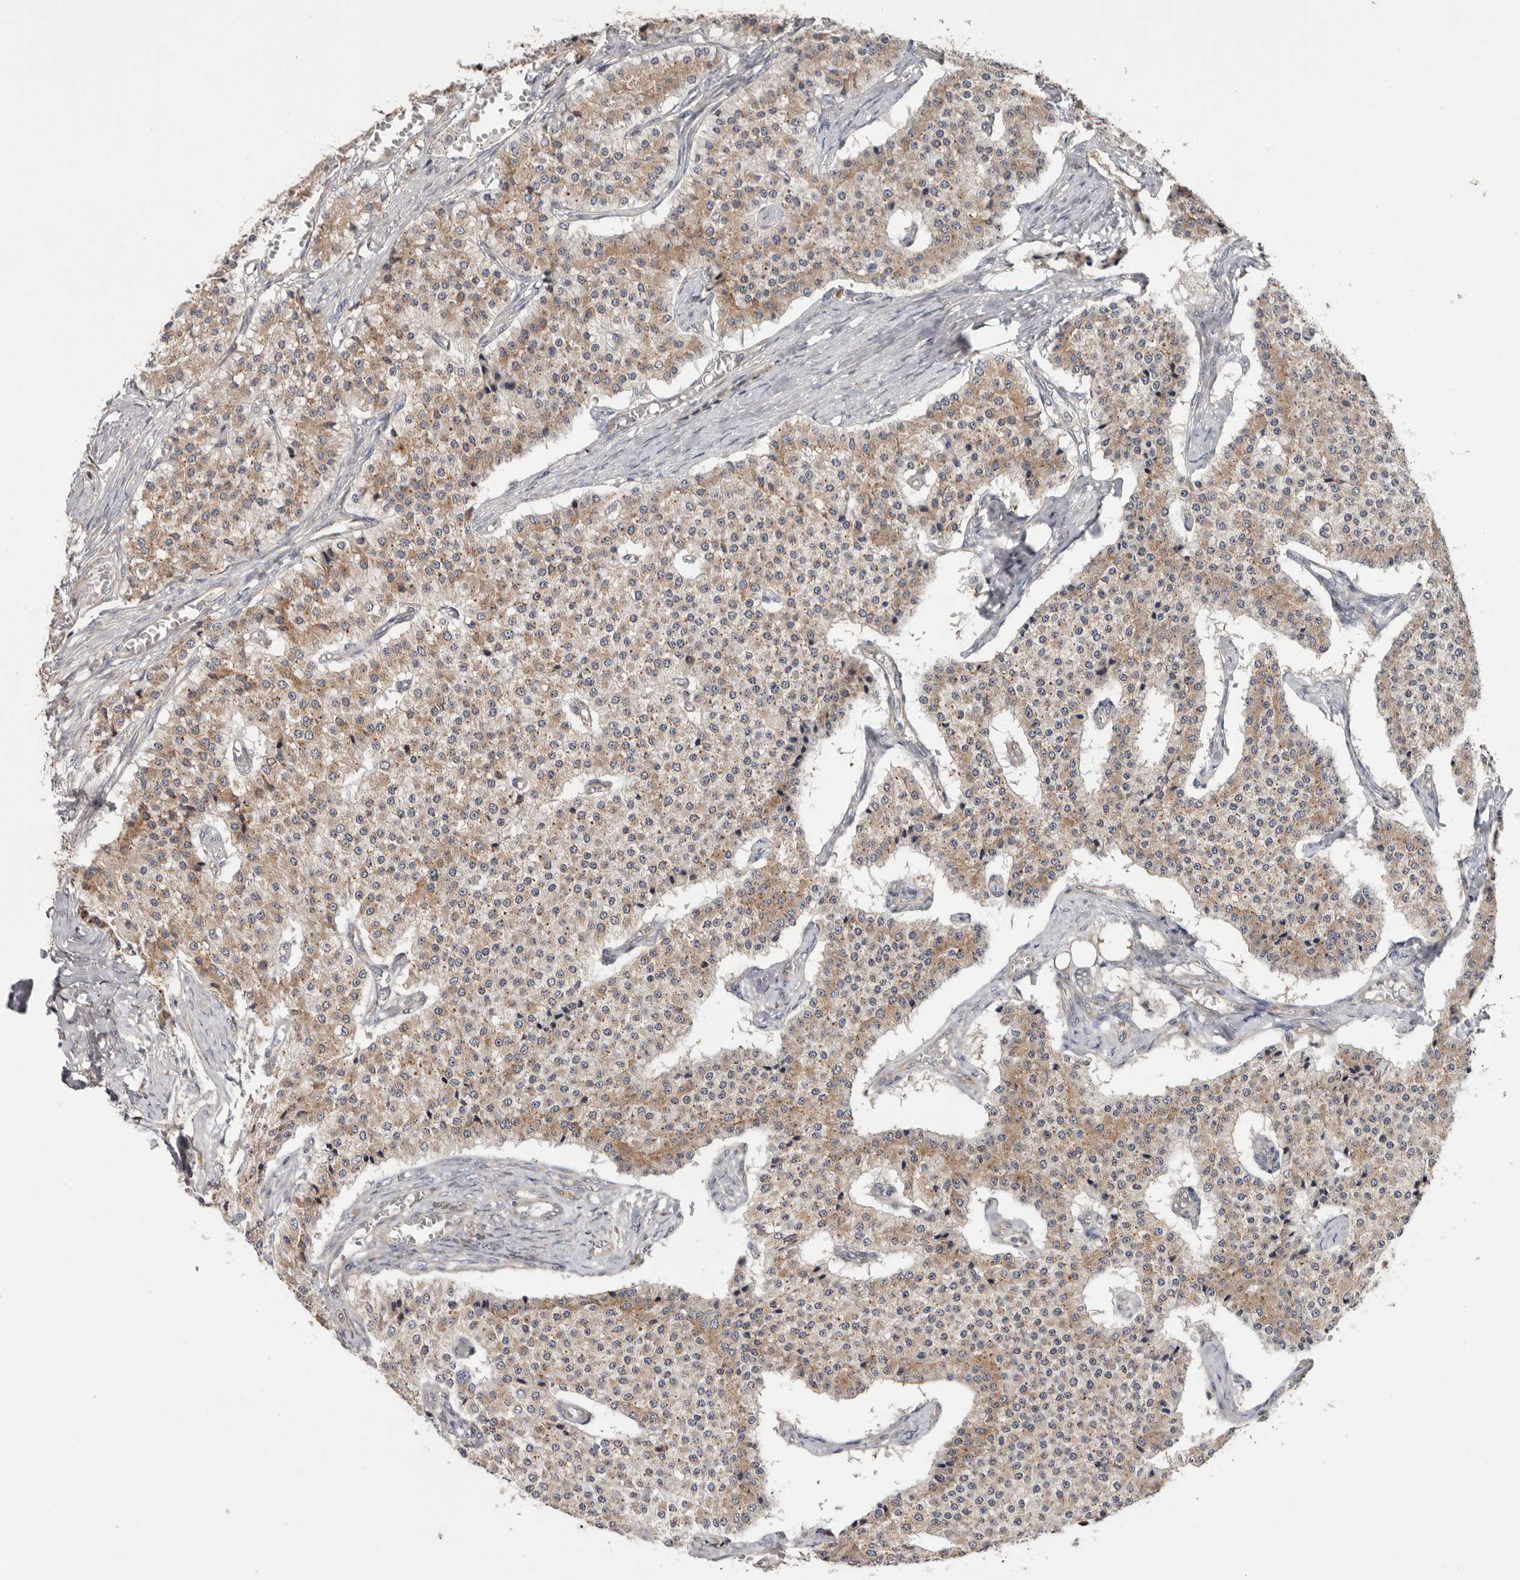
{"staining": {"intensity": "weak", "quantity": ">75%", "location": "cytoplasmic/membranous"}, "tissue": "carcinoid", "cell_type": "Tumor cells", "image_type": "cancer", "snomed": [{"axis": "morphology", "description": "Carcinoid, malignant, NOS"}, {"axis": "topography", "description": "Colon"}], "caption": "IHC of human carcinoid shows low levels of weak cytoplasmic/membranous expression in approximately >75% of tumor cells. The staining was performed using DAB, with brown indicating positive protein expression. Nuclei are stained blue with hematoxylin.", "gene": "TMUB1", "patient": {"sex": "female", "age": 52}}